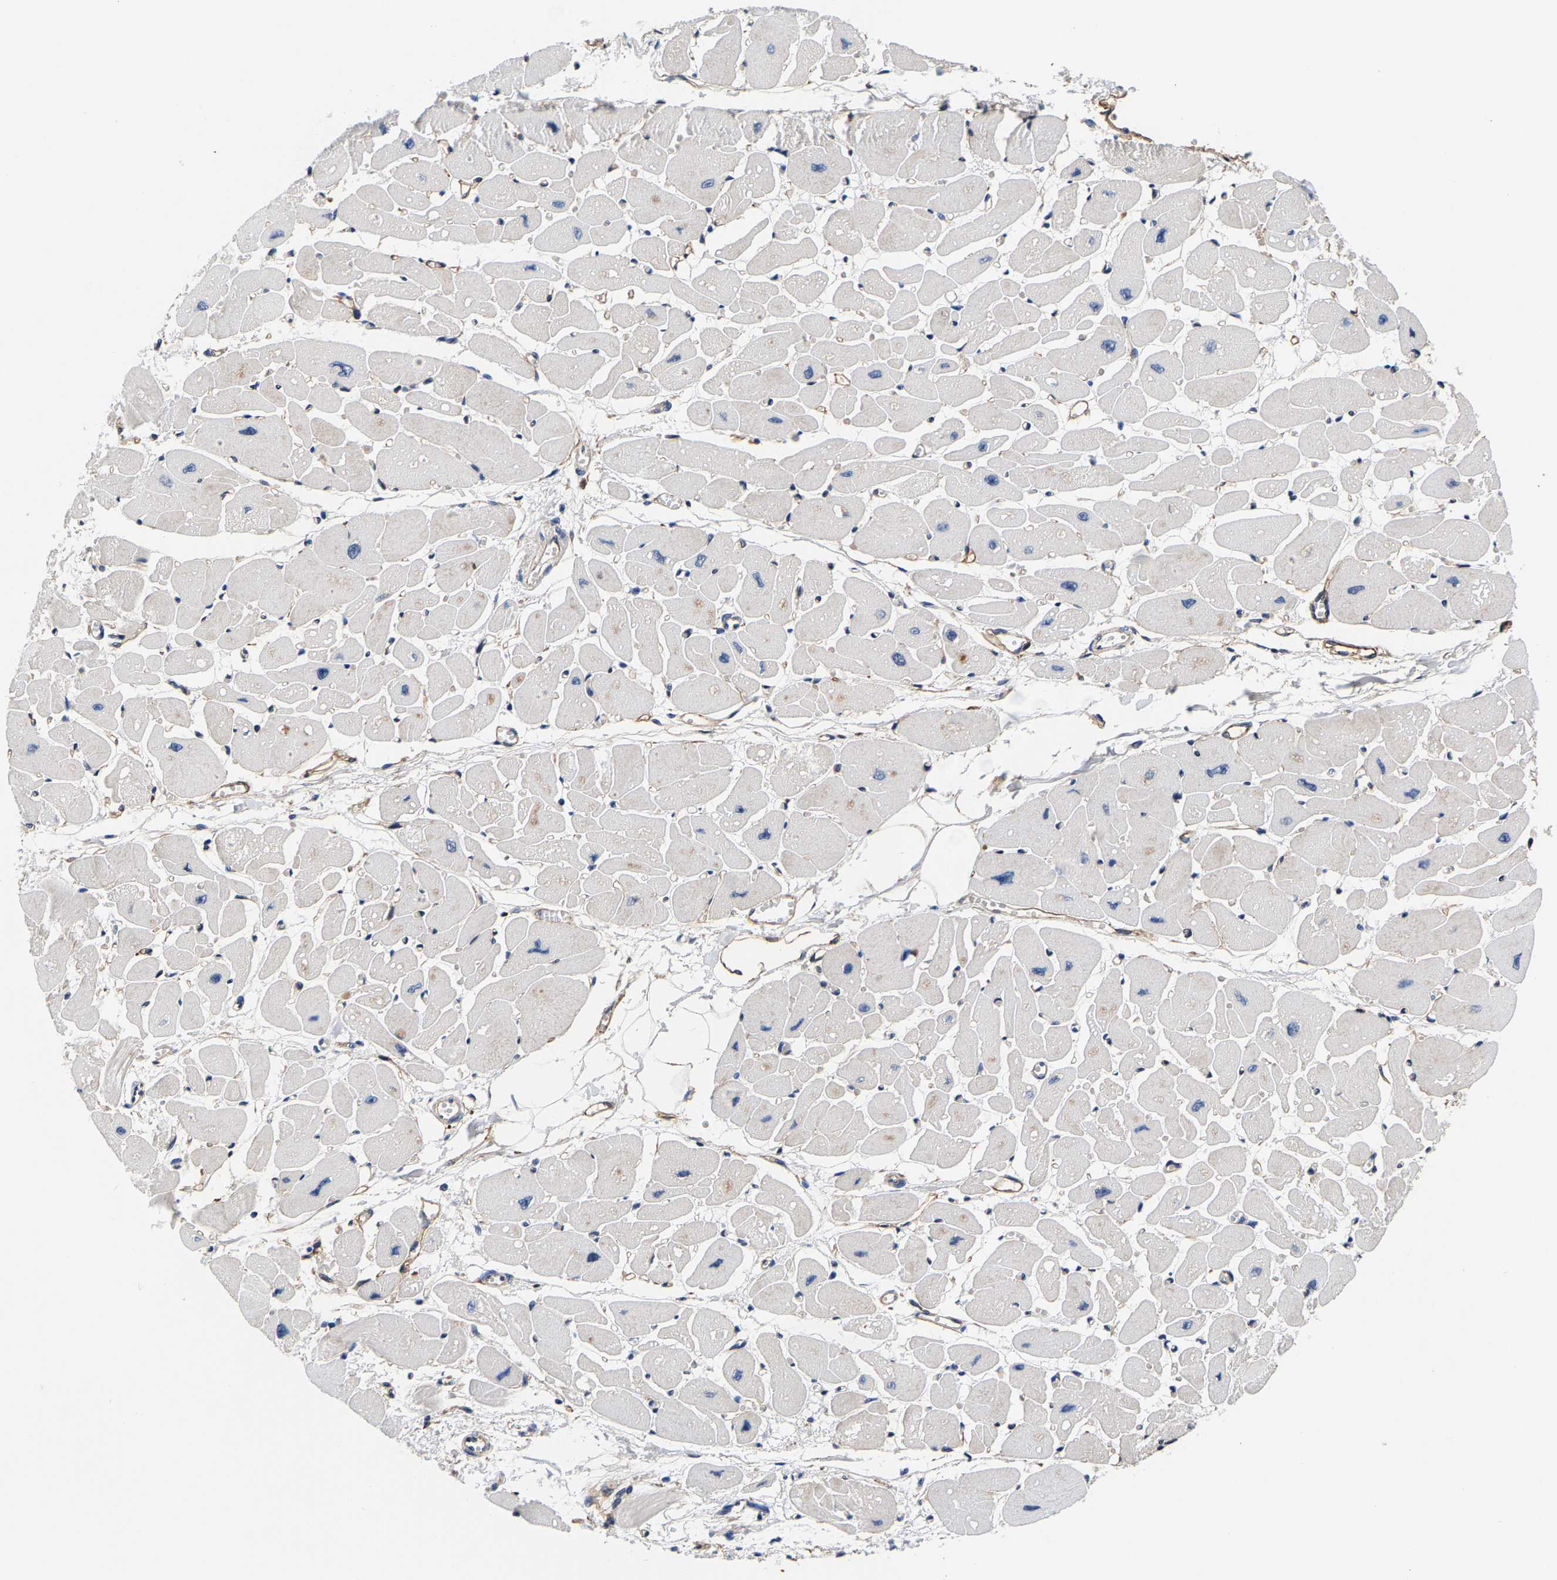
{"staining": {"intensity": "negative", "quantity": "none", "location": "none"}, "tissue": "heart muscle", "cell_type": "Cardiomyocytes", "image_type": "normal", "snomed": [{"axis": "morphology", "description": "Normal tissue, NOS"}, {"axis": "topography", "description": "Heart"}], "caption": "Immunohistochemistry histopathology image of normal heart muscle: heart muscle stained with DAB (3,3'-diaminobenzidine) reveals no significant protein positivity in cardiomyocytes.", "gene": "GTPBP10", "patient": {"sex": "female", "age": 54}}